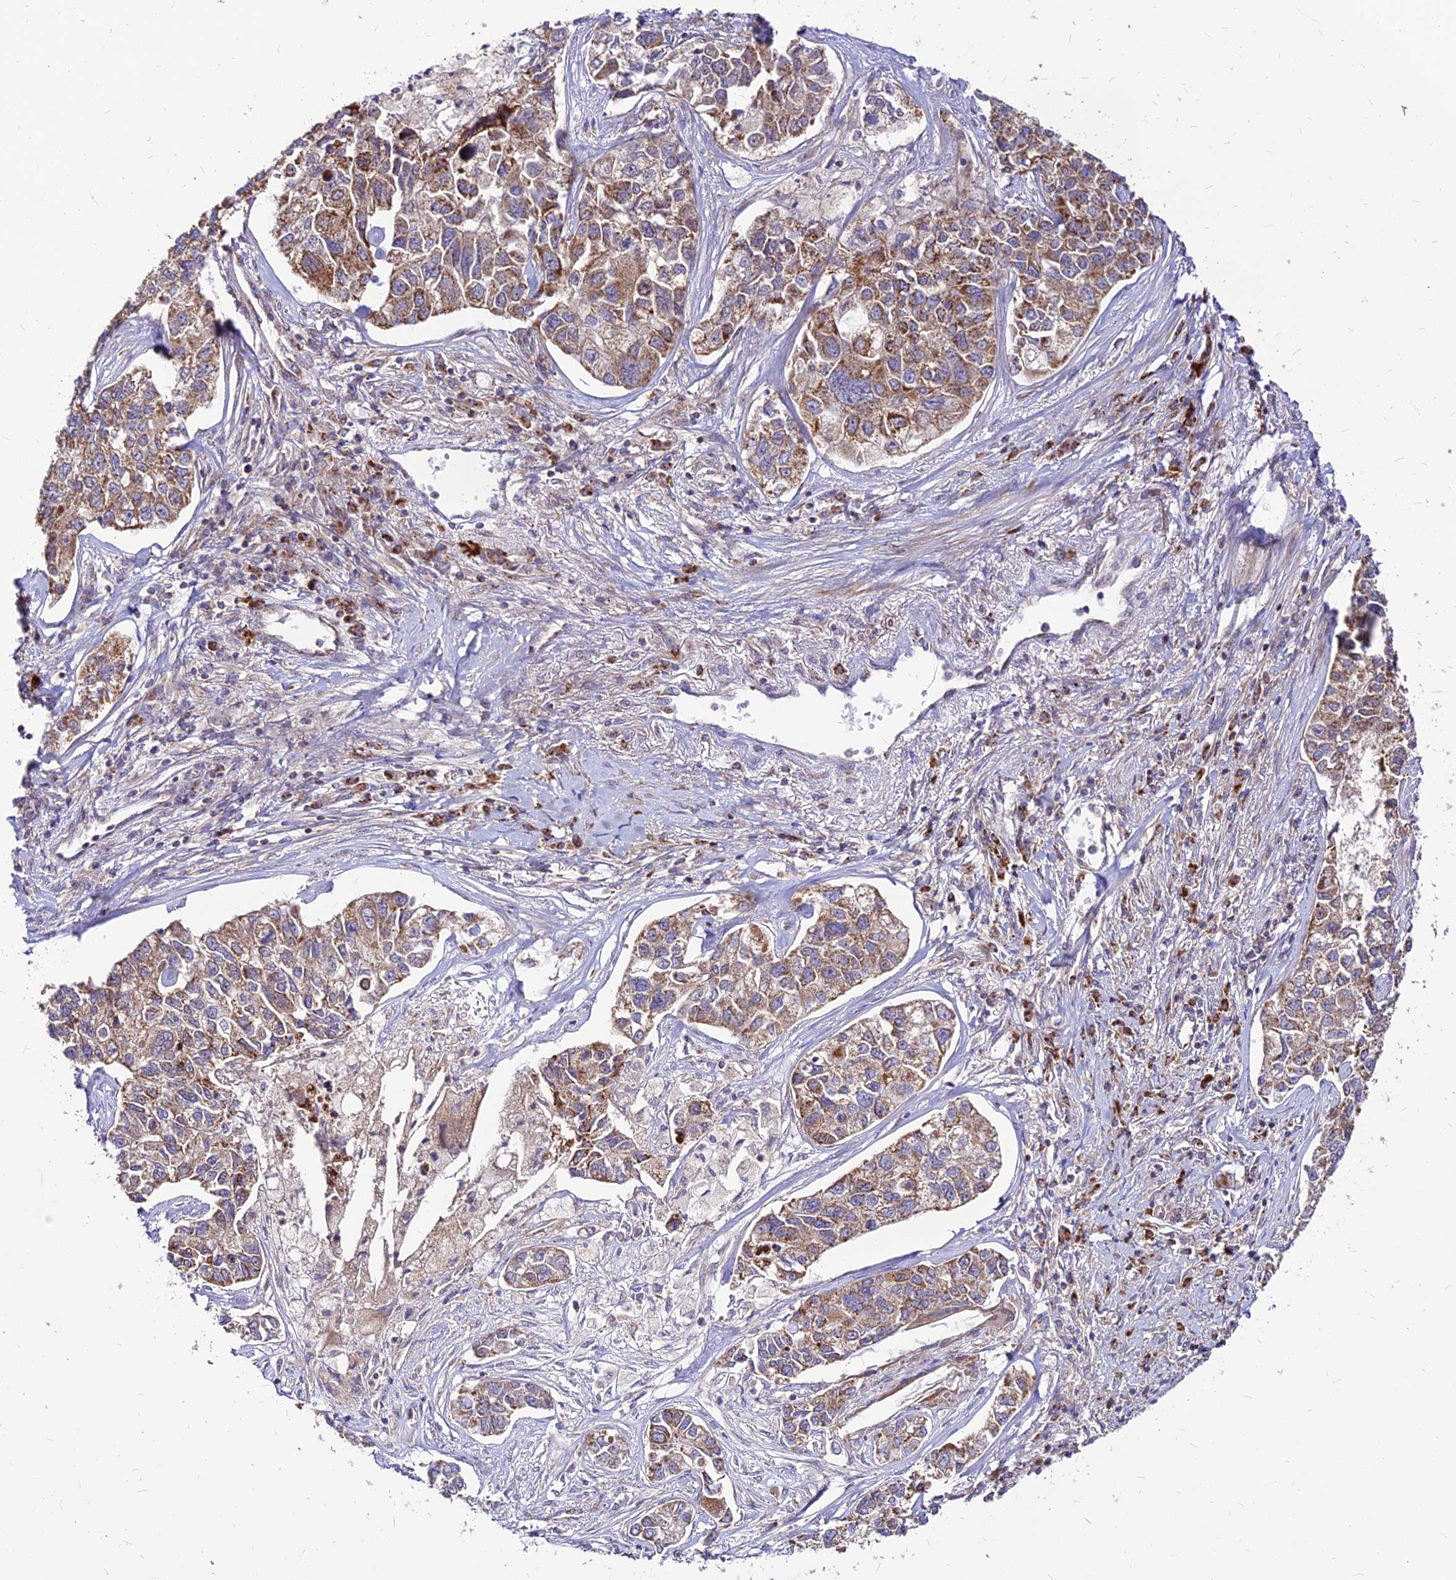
{"staining": {"intensity": "moderate", "quantity": ">75%", "location": "cytoplasmic/membranous"}, "tissue": "lung cancer", "cell_type": "Tumor cells", "image_type": "cancer", "snomed": [{"axis": "morphology", "description": "Adenocarcinoma, NOS"}, {"axis": "topography", "description": "Lung"}], "caption": "A histopathology image of lung cancer (adenocarcinoma) stained for a protein exhibits moderate cytoplasmic/membranous brown staining in tumor cells.", "gene": "ECI1", "patient": {"sex": "male", "age": 49}}